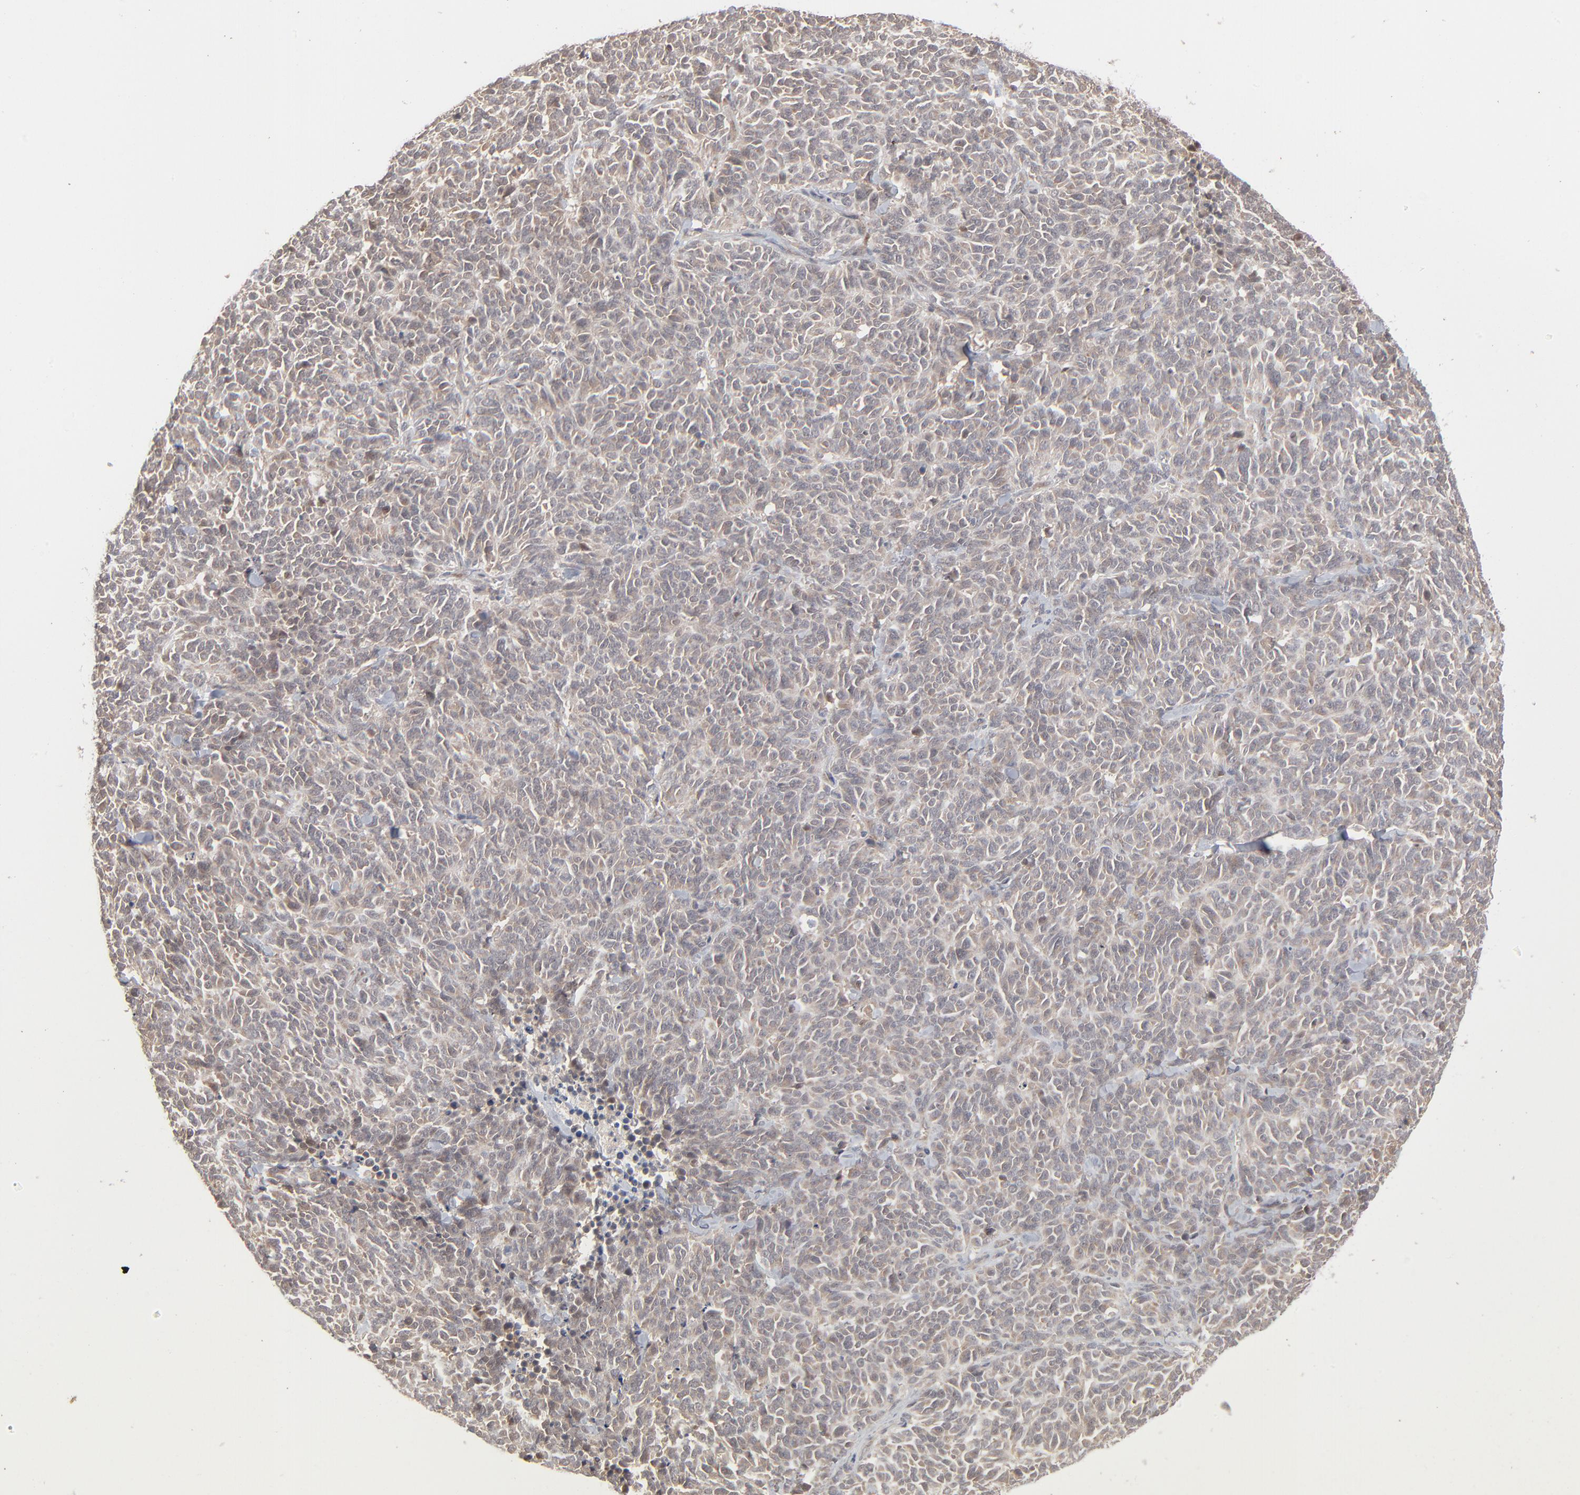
{"staining": {"intensity": "negative", "quantity": "none", "location": "none"}, "tissue": "lung cancer", "cell_type": "Tumor cells", "image_type": "cancer", "snomed": [{"axis": "morphology", "description": "Neoplasm, malignant, NOS"}, {"axis": "topography", "description": "Lung"}], "caption": "There is no significant positivity in tumor cells of malignant neoplasm (lung). (Brightfield microscopy of DAB (3,3'-diaminobenzidine) immunohistochemistry at high magnification).", "gene": "SCFD1", "patient": {"sex": "female", "age": 58}}